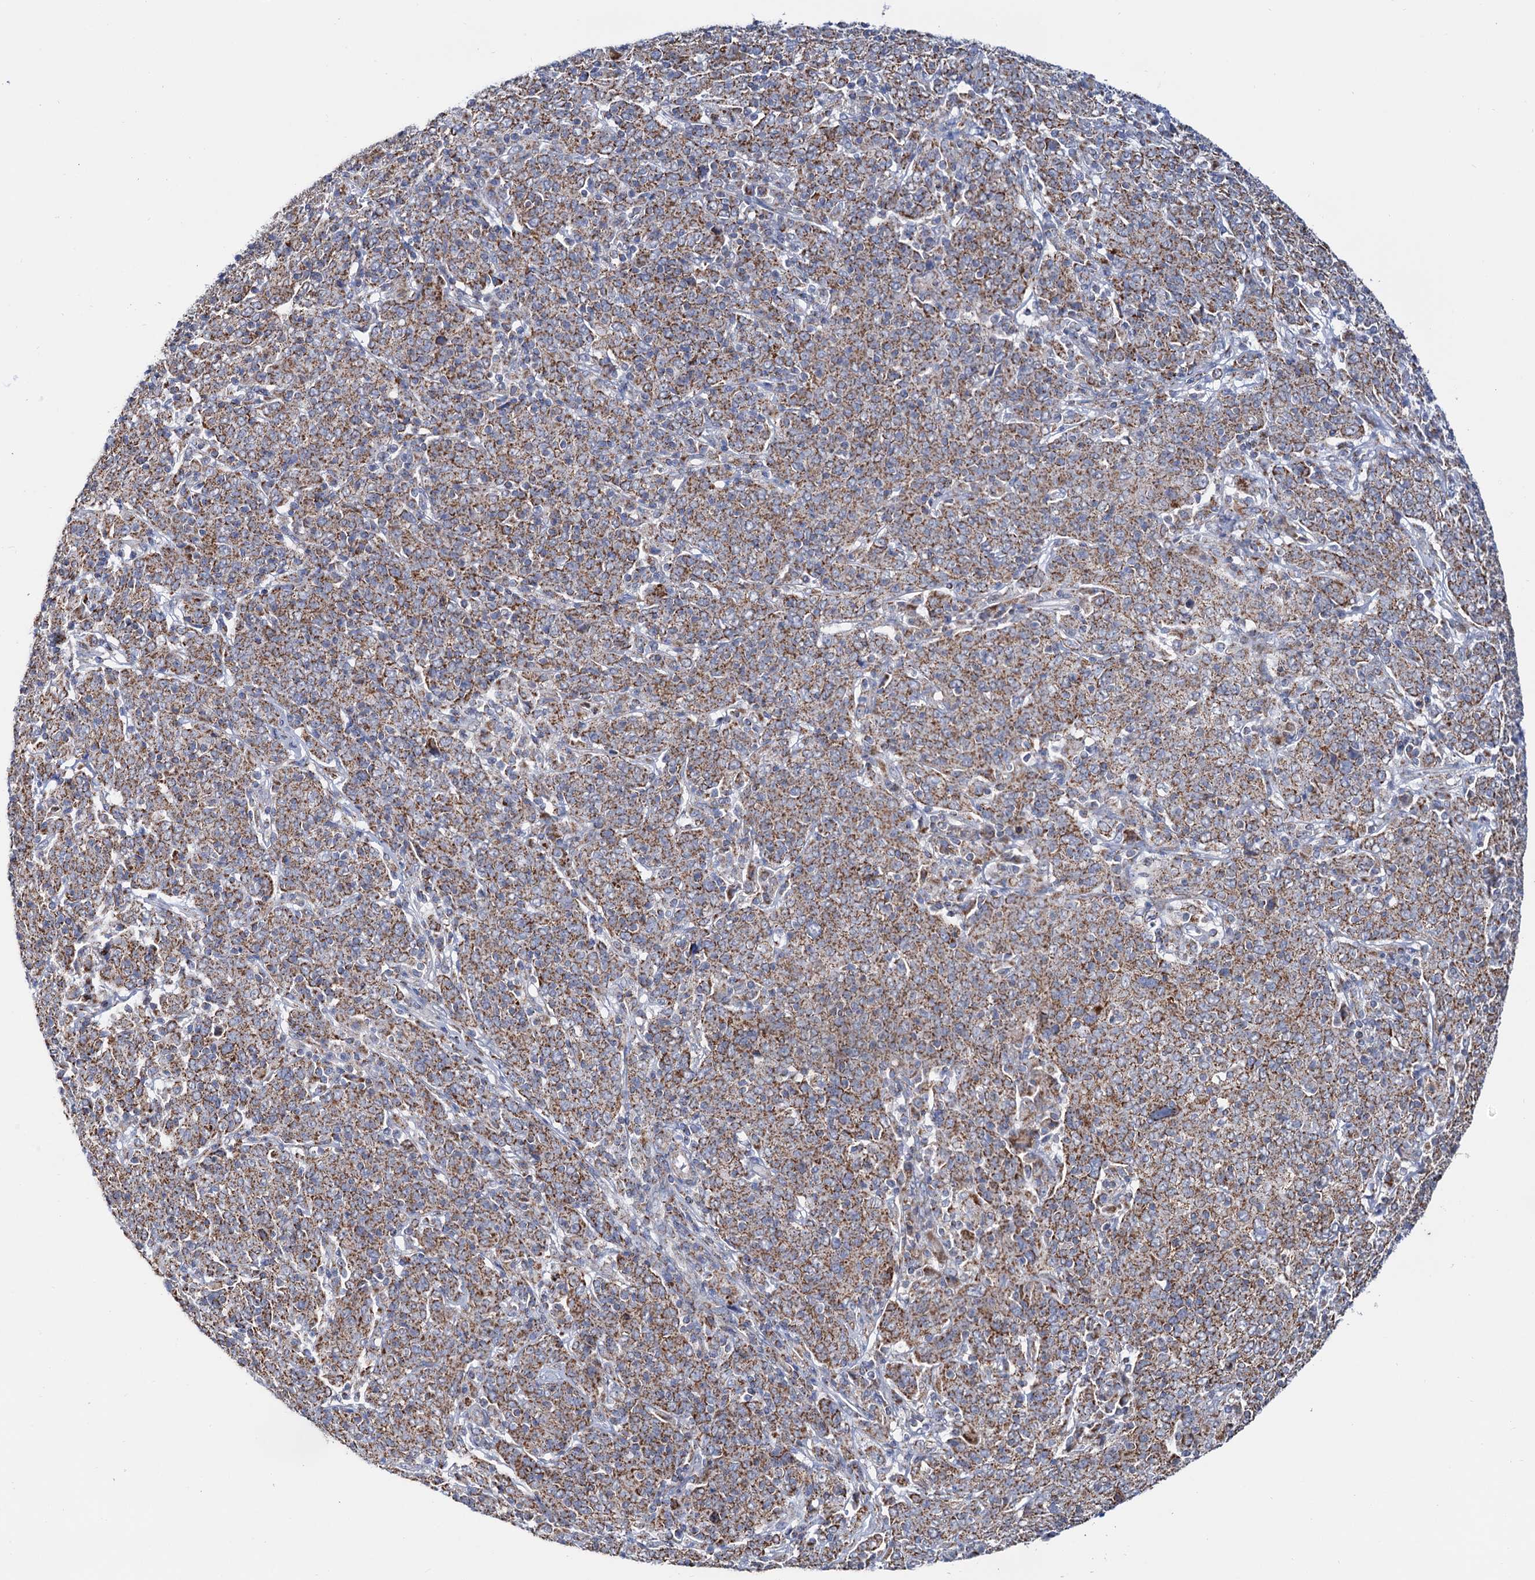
{"staining": {"intensity": "moderate", "quantity": ">75%", "location": "cytoplasmic/membranous"}, "tissue": "cervical cancer", "cell_type": "Tumor cells", "image_type": "cancer", "snomed": [{"axis": "morphology", "description": "Squamous cell carcinoma, NOS"}, {"axis": "topography", "description": "Cervix"}], "caption": "Immunohistochemistry (IHC) histopathology image of neoplastic tissue: squamous cell carcinoma (cervical) stained using immunohistochemistry (IHC) demonstrates medium levels of moderate protein expression localized specifically in the cytoplasmic/membranous of tumor cells, appearing as a cytoplasmic/membranous brown color.", "gene": "C2CD3", "patient": {"sex": "female", "age": 67}}